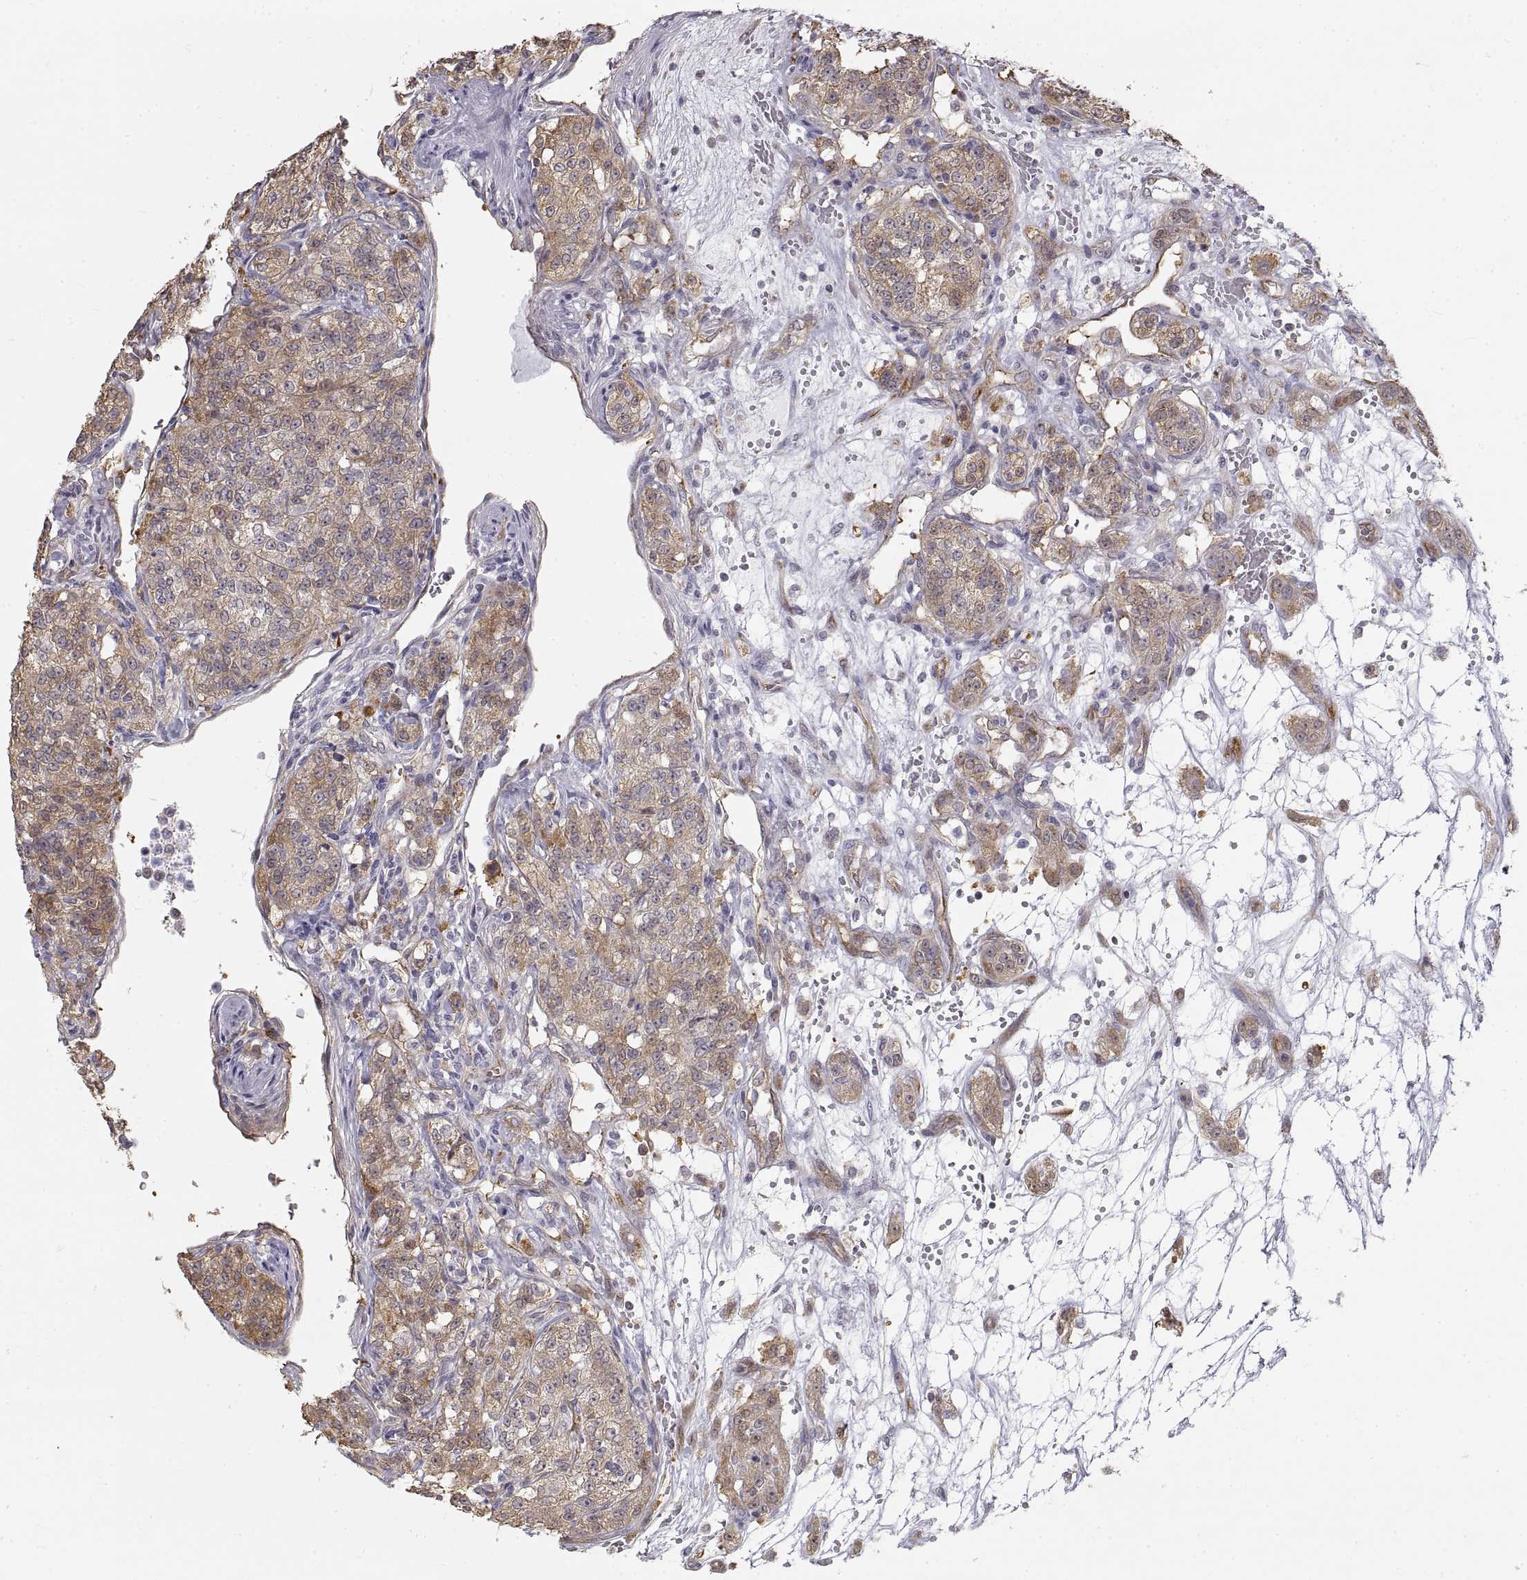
{"staining": {"intensity": "moderate", "quantity": "<25%", "location": "cytoplasmic/membranous"}, "tissue": "renal cancer", "cell_type": "Tumor cells", "image_type": "cancer", "snomed": [{"axis": "morphology", "description": "Adenocarcinoma, NOS"}, {"axis": "topography", "description": "Kidney"}], "caption": "Immunohistochemistry (IHC) micrograph of renal cancer stained for a protein (brown), which exhibits low levels of moderate cytoplasmic/membranous staining in approximately <25% of tumor cells.", "gene": "HSP90AB1", "patient": {"sex": "female", "age": 63}}